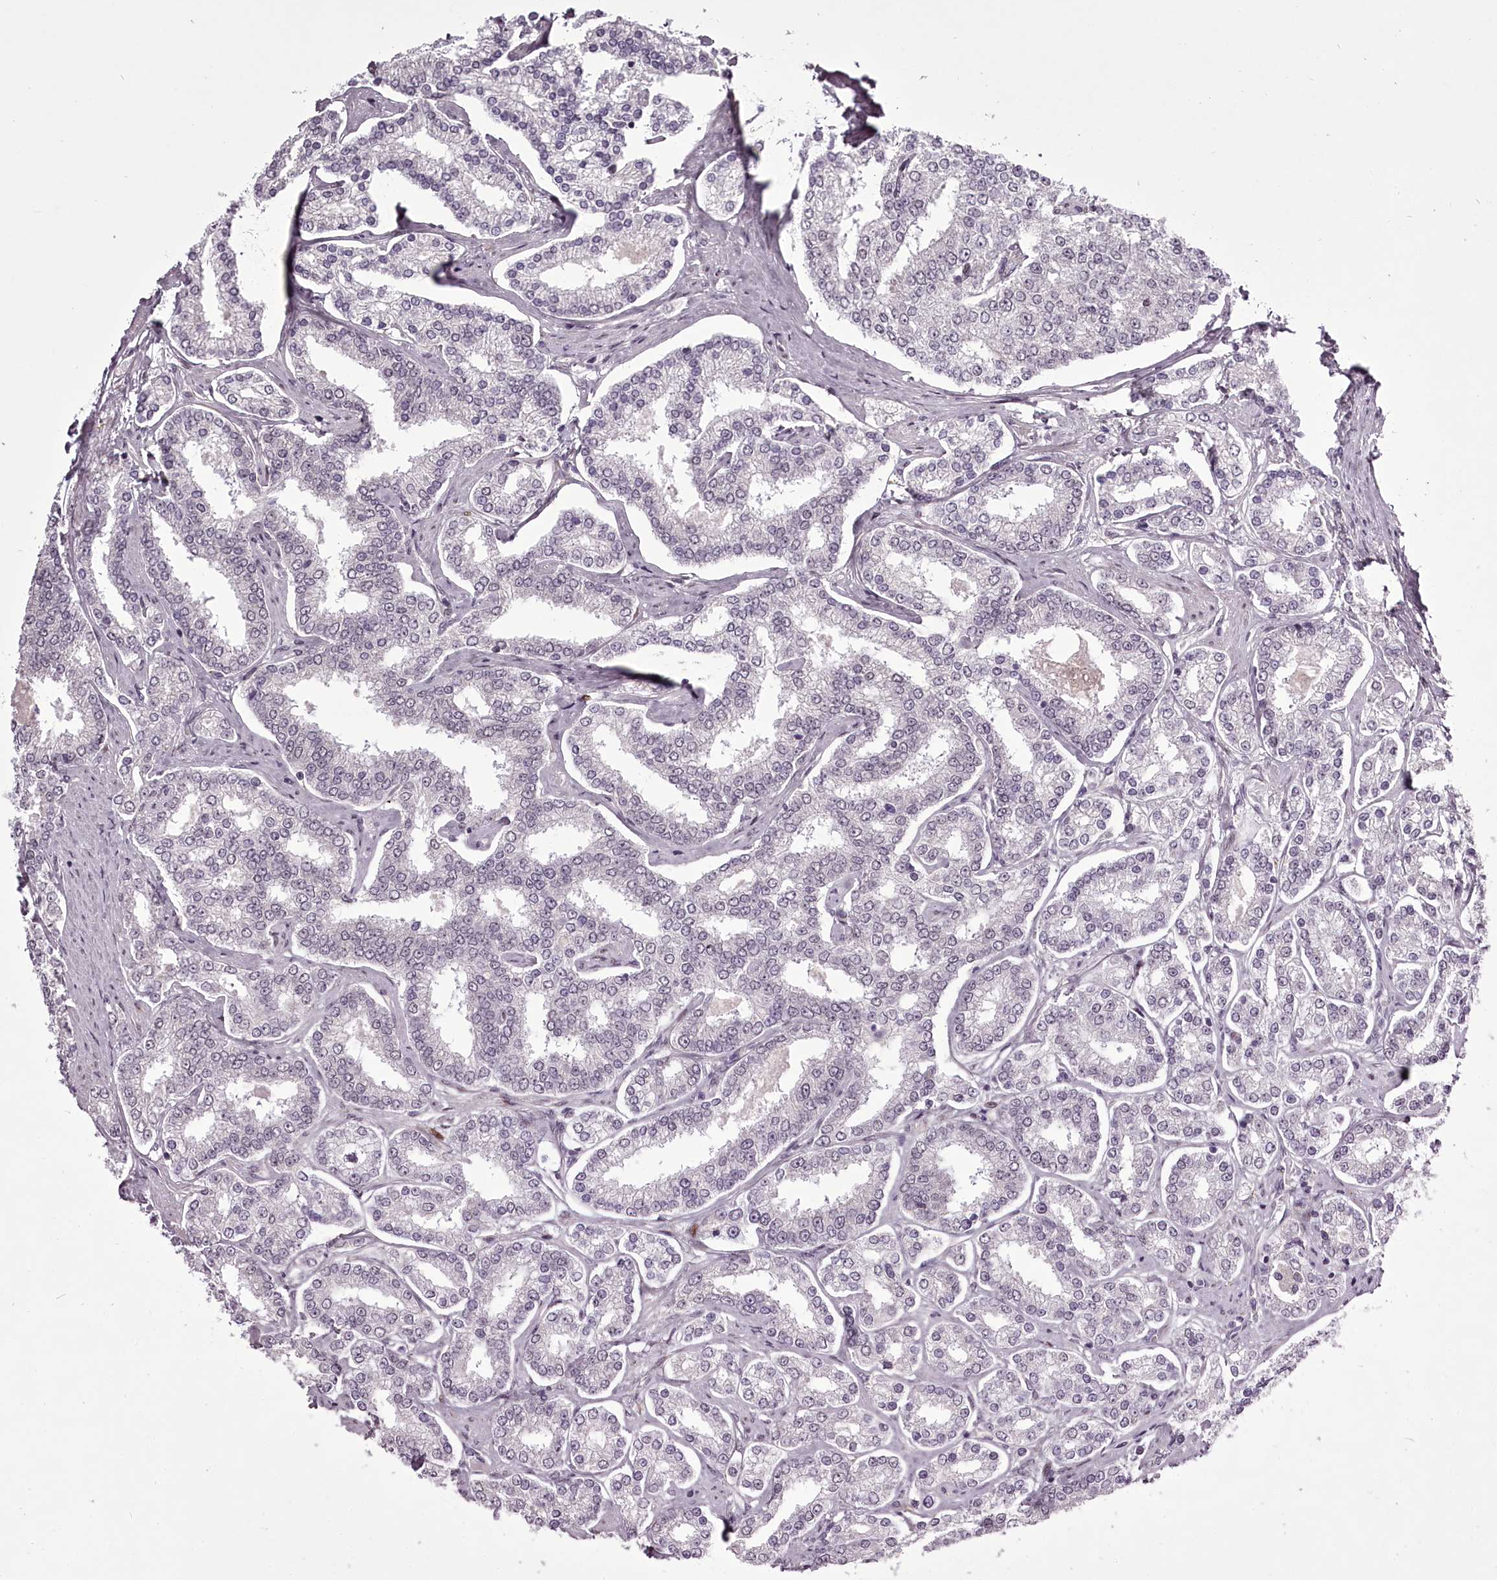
{"staining": {"intensity": "negative", "quantity": "none", "location": "none"}, "tissue": "prostate cancer", "cell_type": "Tumor cells", "image_type": "cancer", "snomed": [{"axis": "morphology", "description": "Normal tissue, NOS"}, {"axis": "morphology", "description": "Adenocarcinoma, High grade"}, {"axis": "topography", "description": "Prostate"}], "caption": "Immunohistochemistry (IHC) of human adenocarcinoma (high-grade) (prostate) shows no expression in tumor cells.", "gene": "C1orf56", "patient": {"sex": "male", "age": 83}}